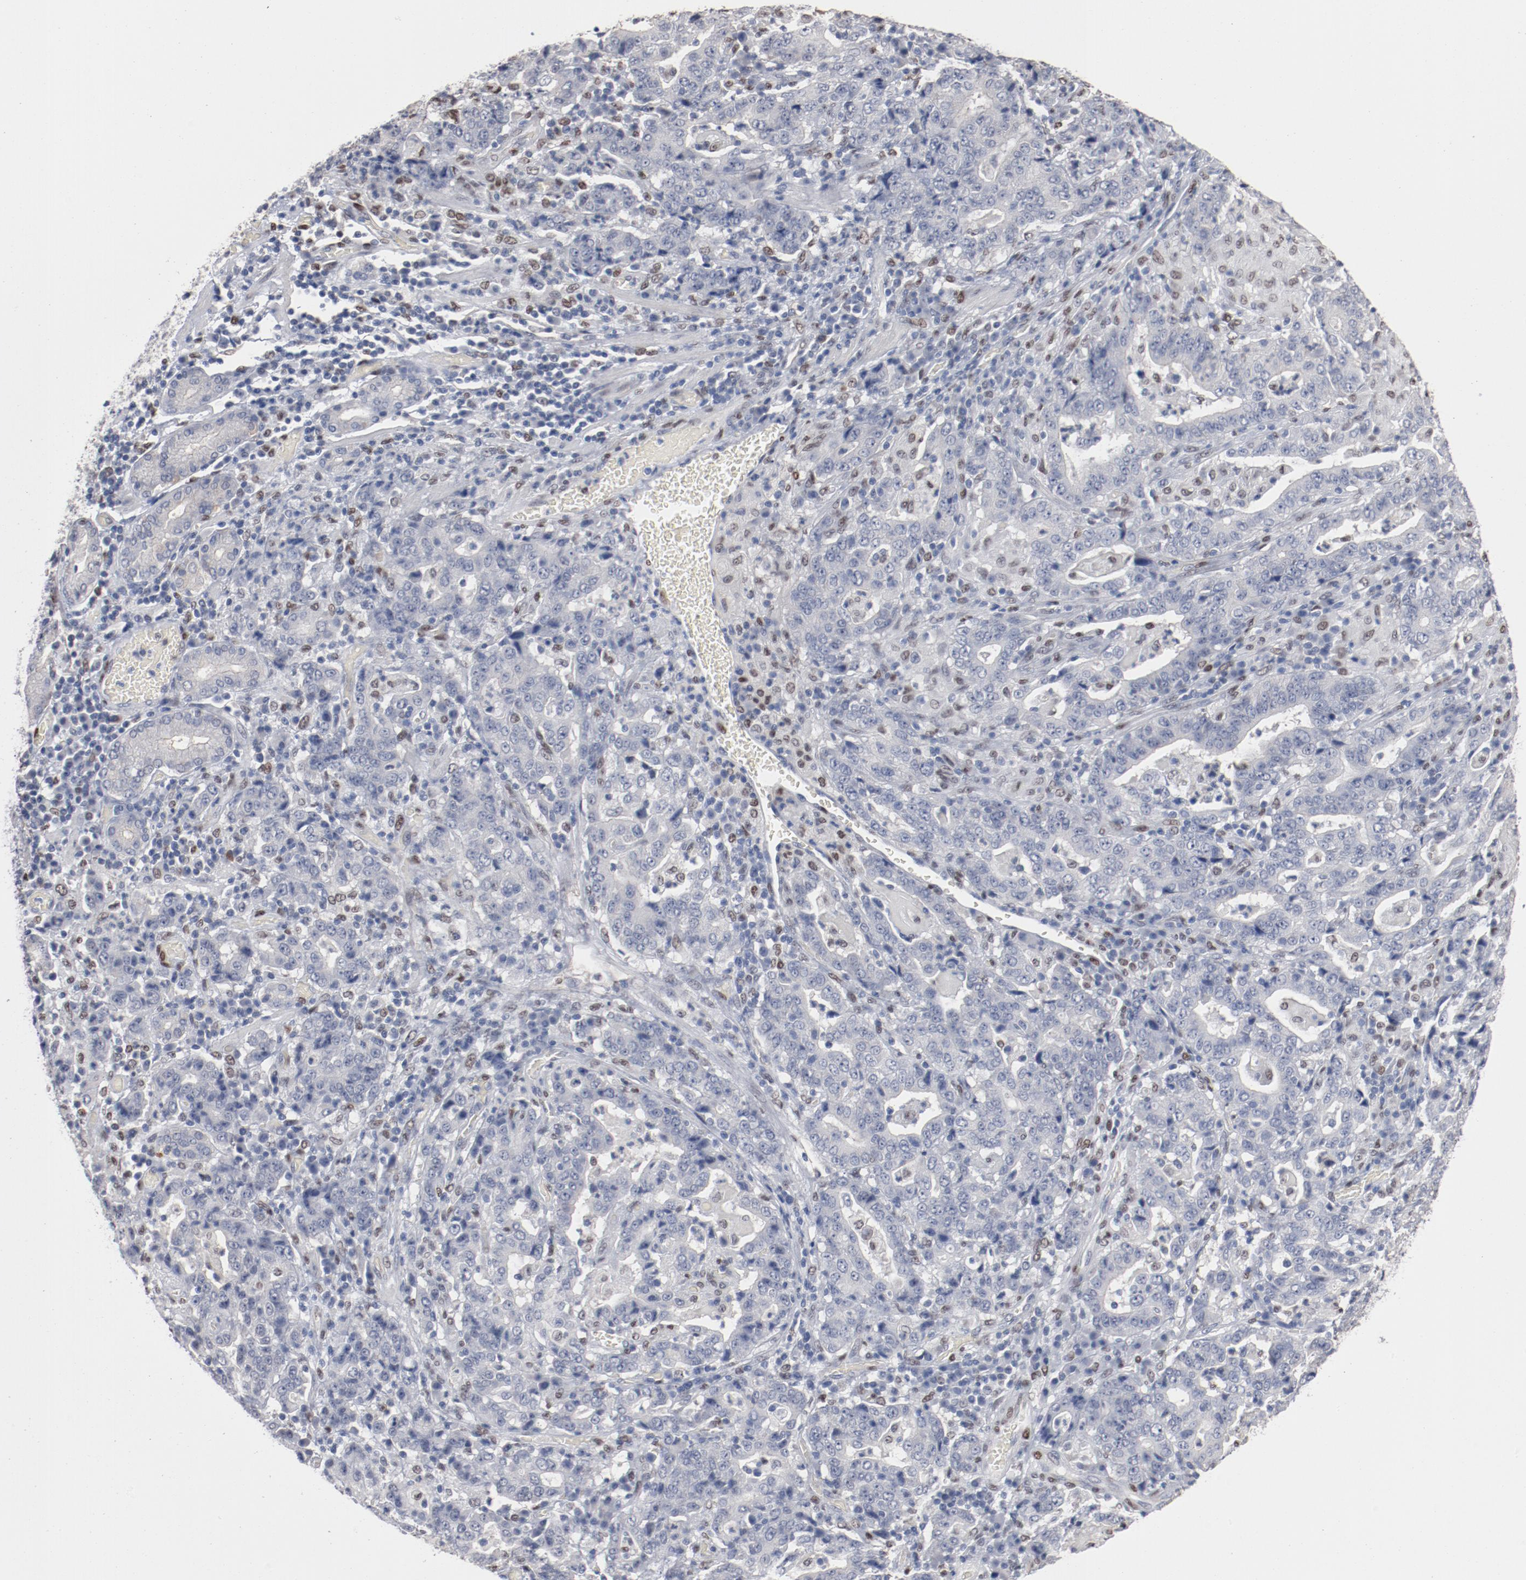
{"staining": {"intensity": "negative", "quantity": "none", "location": "none"}, "tissue": "stomach cancer", "cell_type": "Tumor cells", "image_type": "cancer", "snomed": [{"axis": "morphology", "description": "Normal tissue, NOS"}, {"axis": "morphology", "description": "Adenocarcinoma, NOS"}, {"axis": "topography", "description": "Stomach, upper"}, {"axis": "topography", "description": "Stomach"}], "caption": "The immunohistochemistry micrograph has no significant positivity in tumor cells of stomach cancer (adenocarcinoma) tissue.", "gene": "ZEB2", "patient": {"sex": "male", "age": 59}}